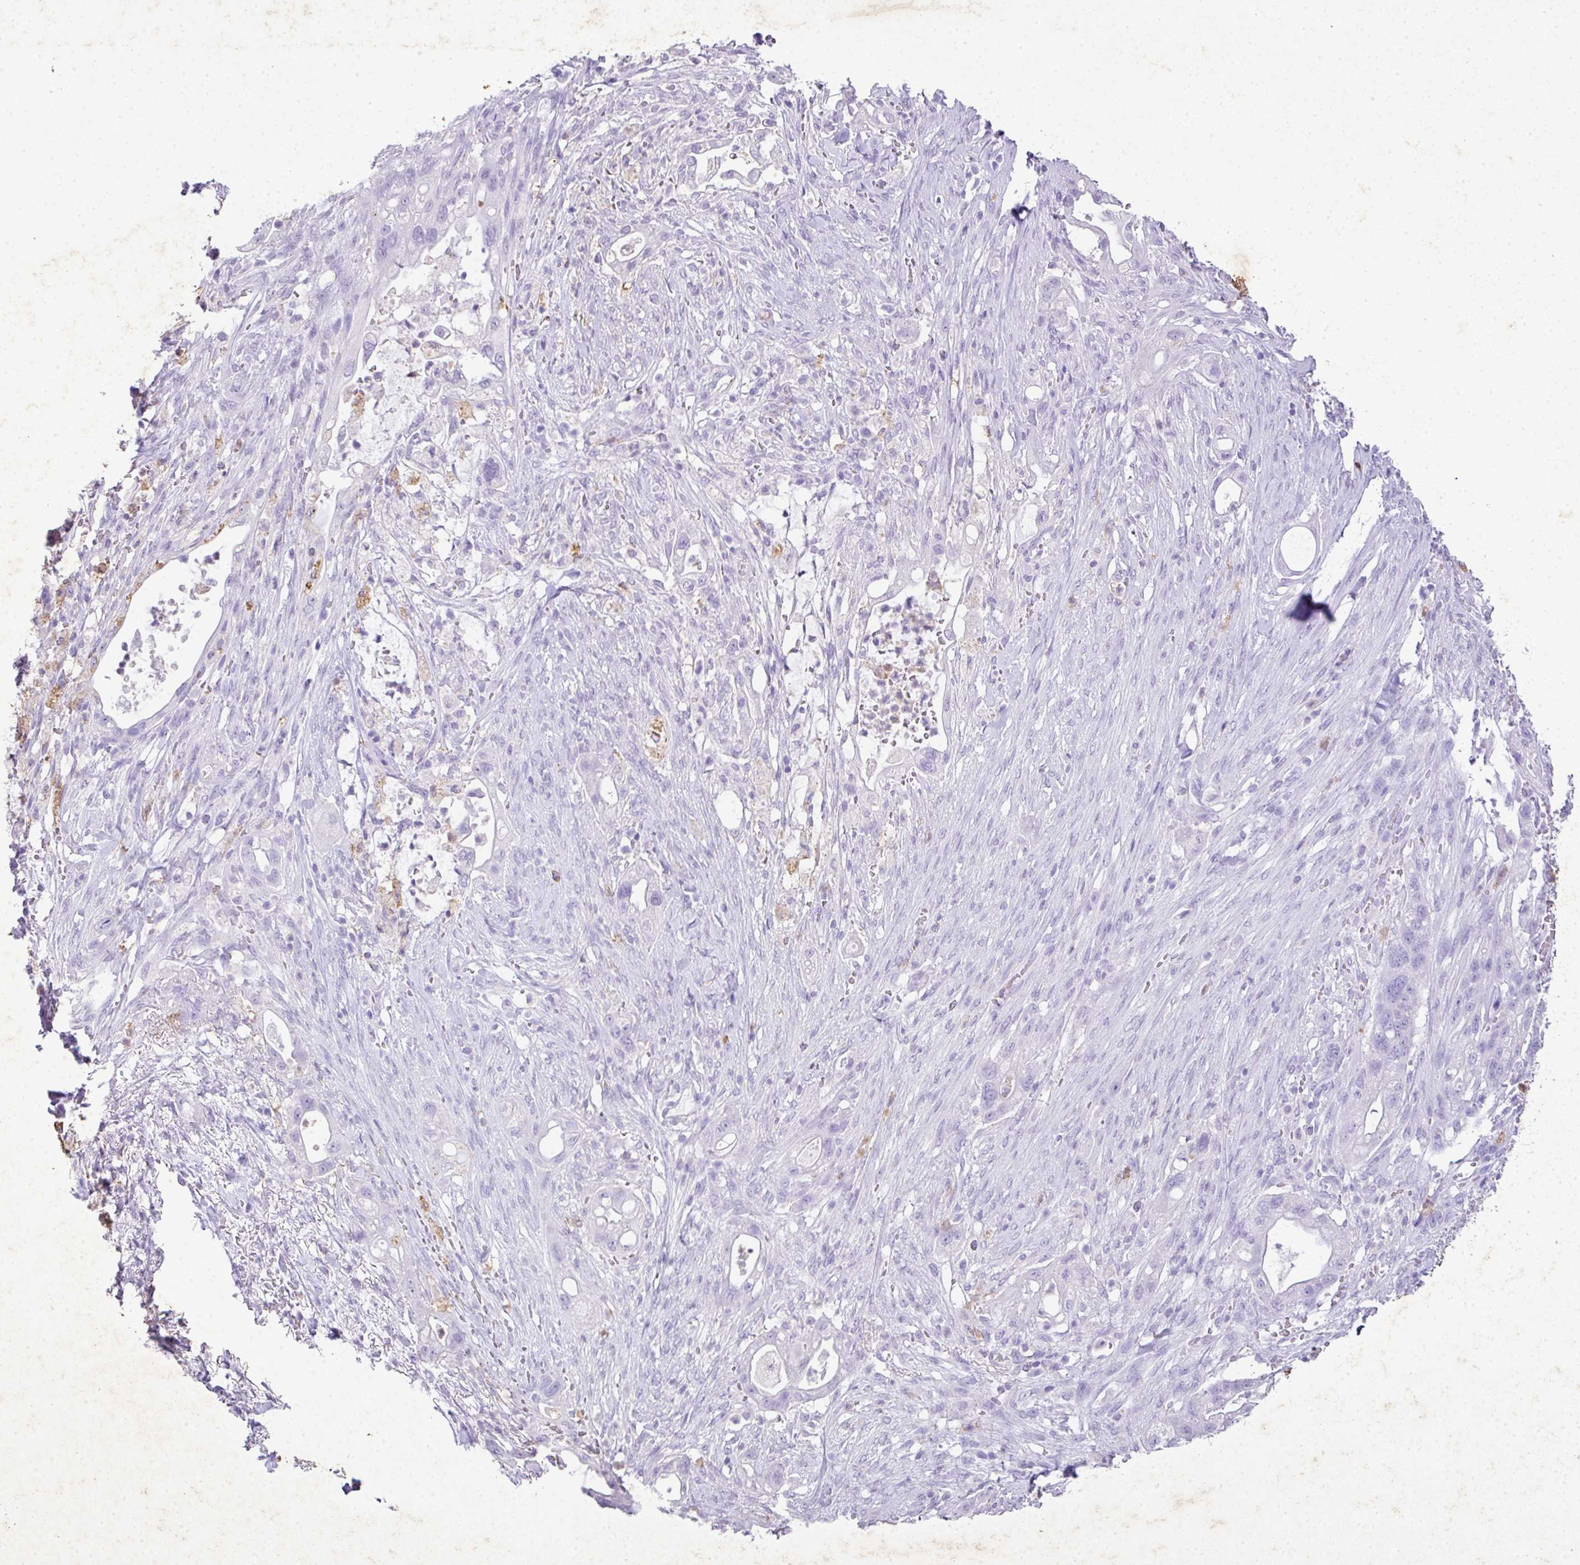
{"staining": {"intensity": "negative", "quantity": "none", "location": "none"}, "tissue": "pancreatic cancer", "cell_type": "Tumor cells", "image_type": "cancer", "snomed": [{"axis": "morphology", "description": "Adenocarcinoma, NOS"}, {"axis": "topography", "description": "Pancreas"}], "caption": "This photomicrograph is of pancreatic adenocarcinoma stained with immunohistochemistry (IHC) to label a protein in brown with the nuclei are counter-stained blue. There is no expression in tumor cells. (Immunohistochemistry, brightfield microscopy, high magnification).", "gene": "KCNJ11", "patient": {"sex": "male", "age": 44}}